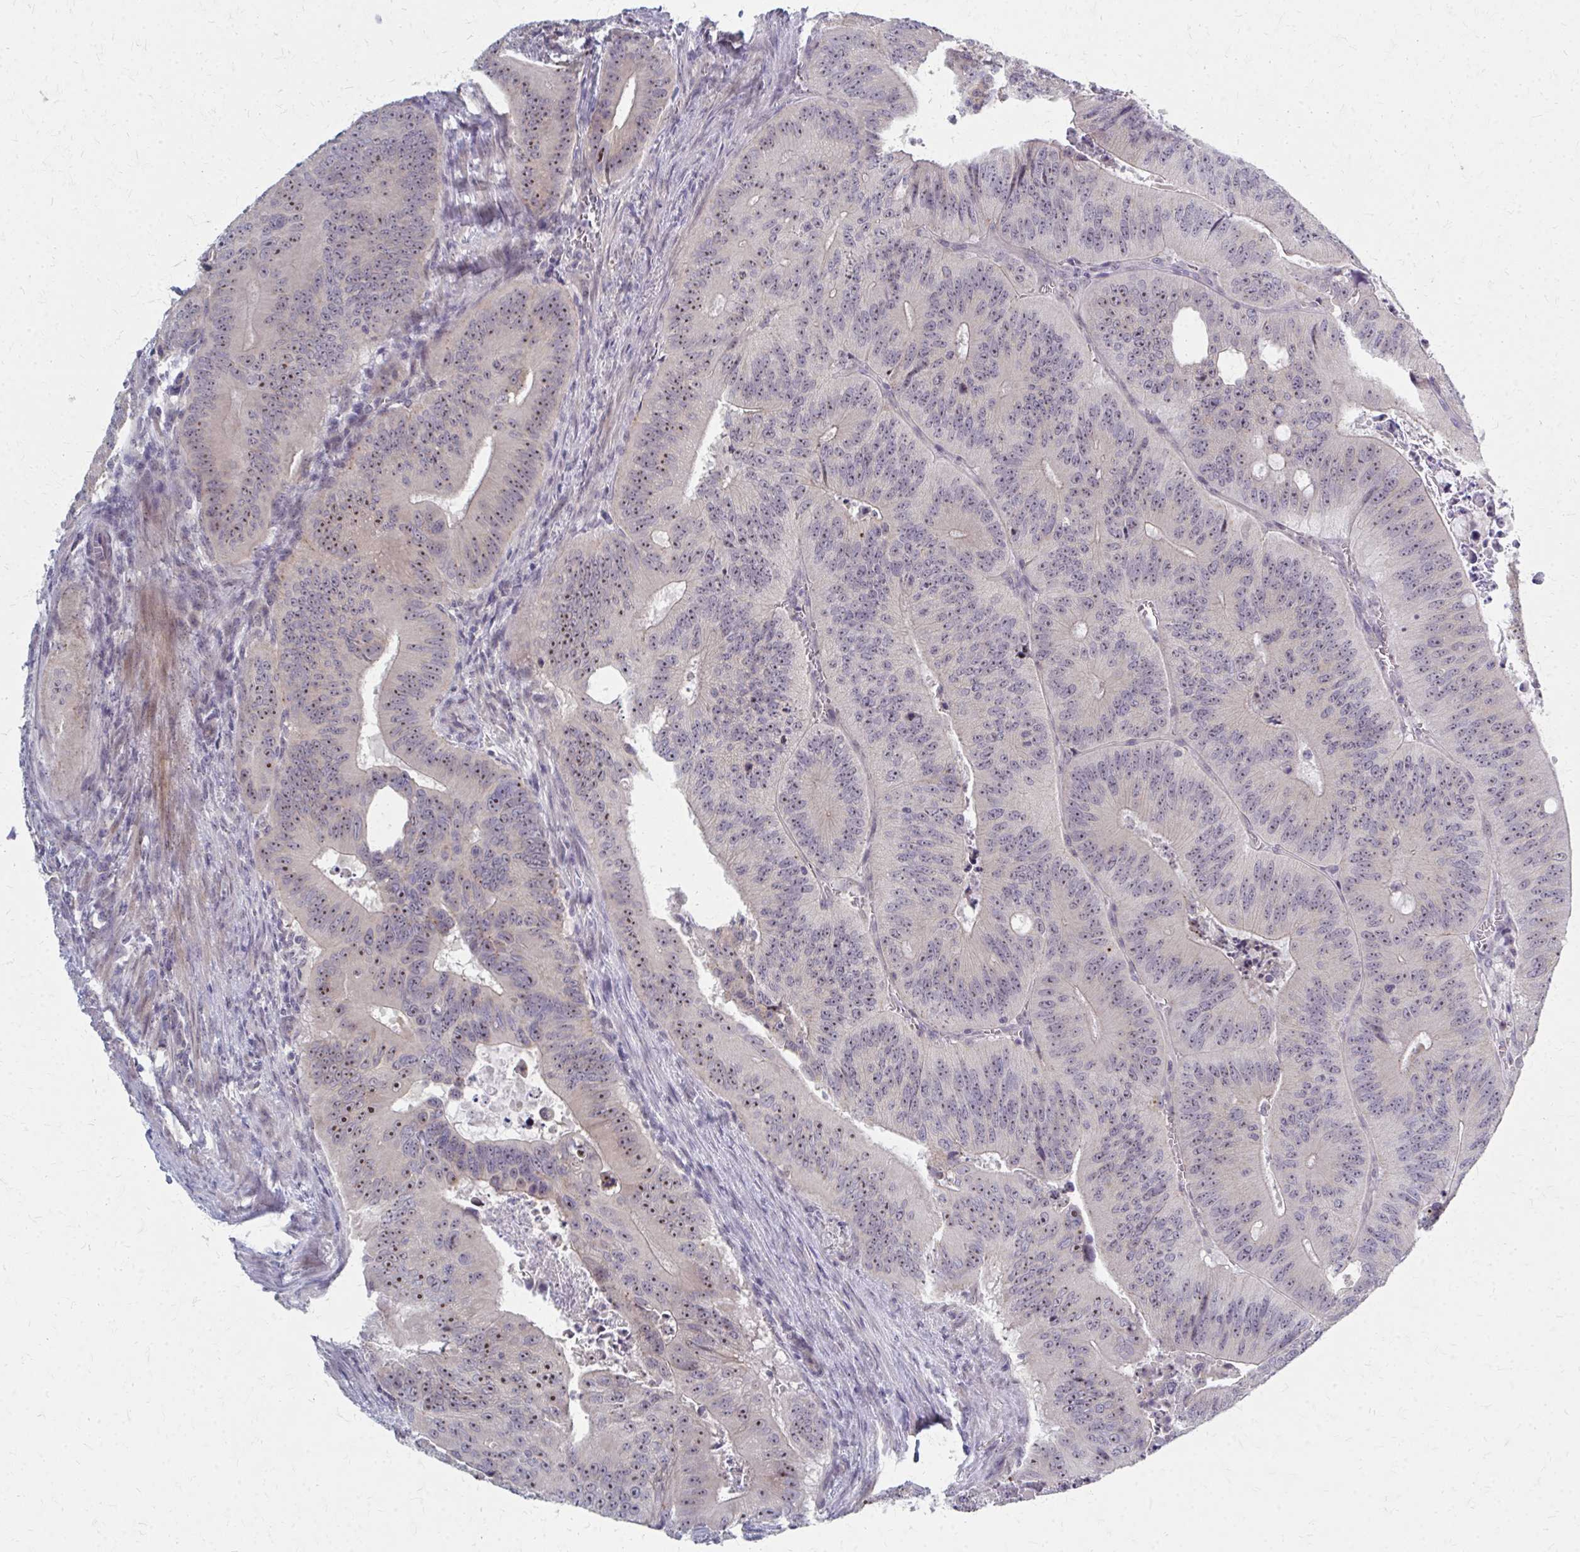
{"staining": {"intensity": "moderate", "quantity": ">75%", "location": "nuclear"}, "tissue": "colorectal cancer", "cell_type": "Tumor cells", "image_type": "cancer", "snomed": [{"axis": "morphology", "description": "Adenocarcinoma, NOS"}, {"axis": "topography", "description": "Colon"}], "caption": "The photomicrograph exhibits a brown stain indicating the presence of a protein in the nuclear of tumor cells in adenocarcinoma (colorectal).", "gene": "NUDT16", "patient": {"sex": "male", "age": 62}}